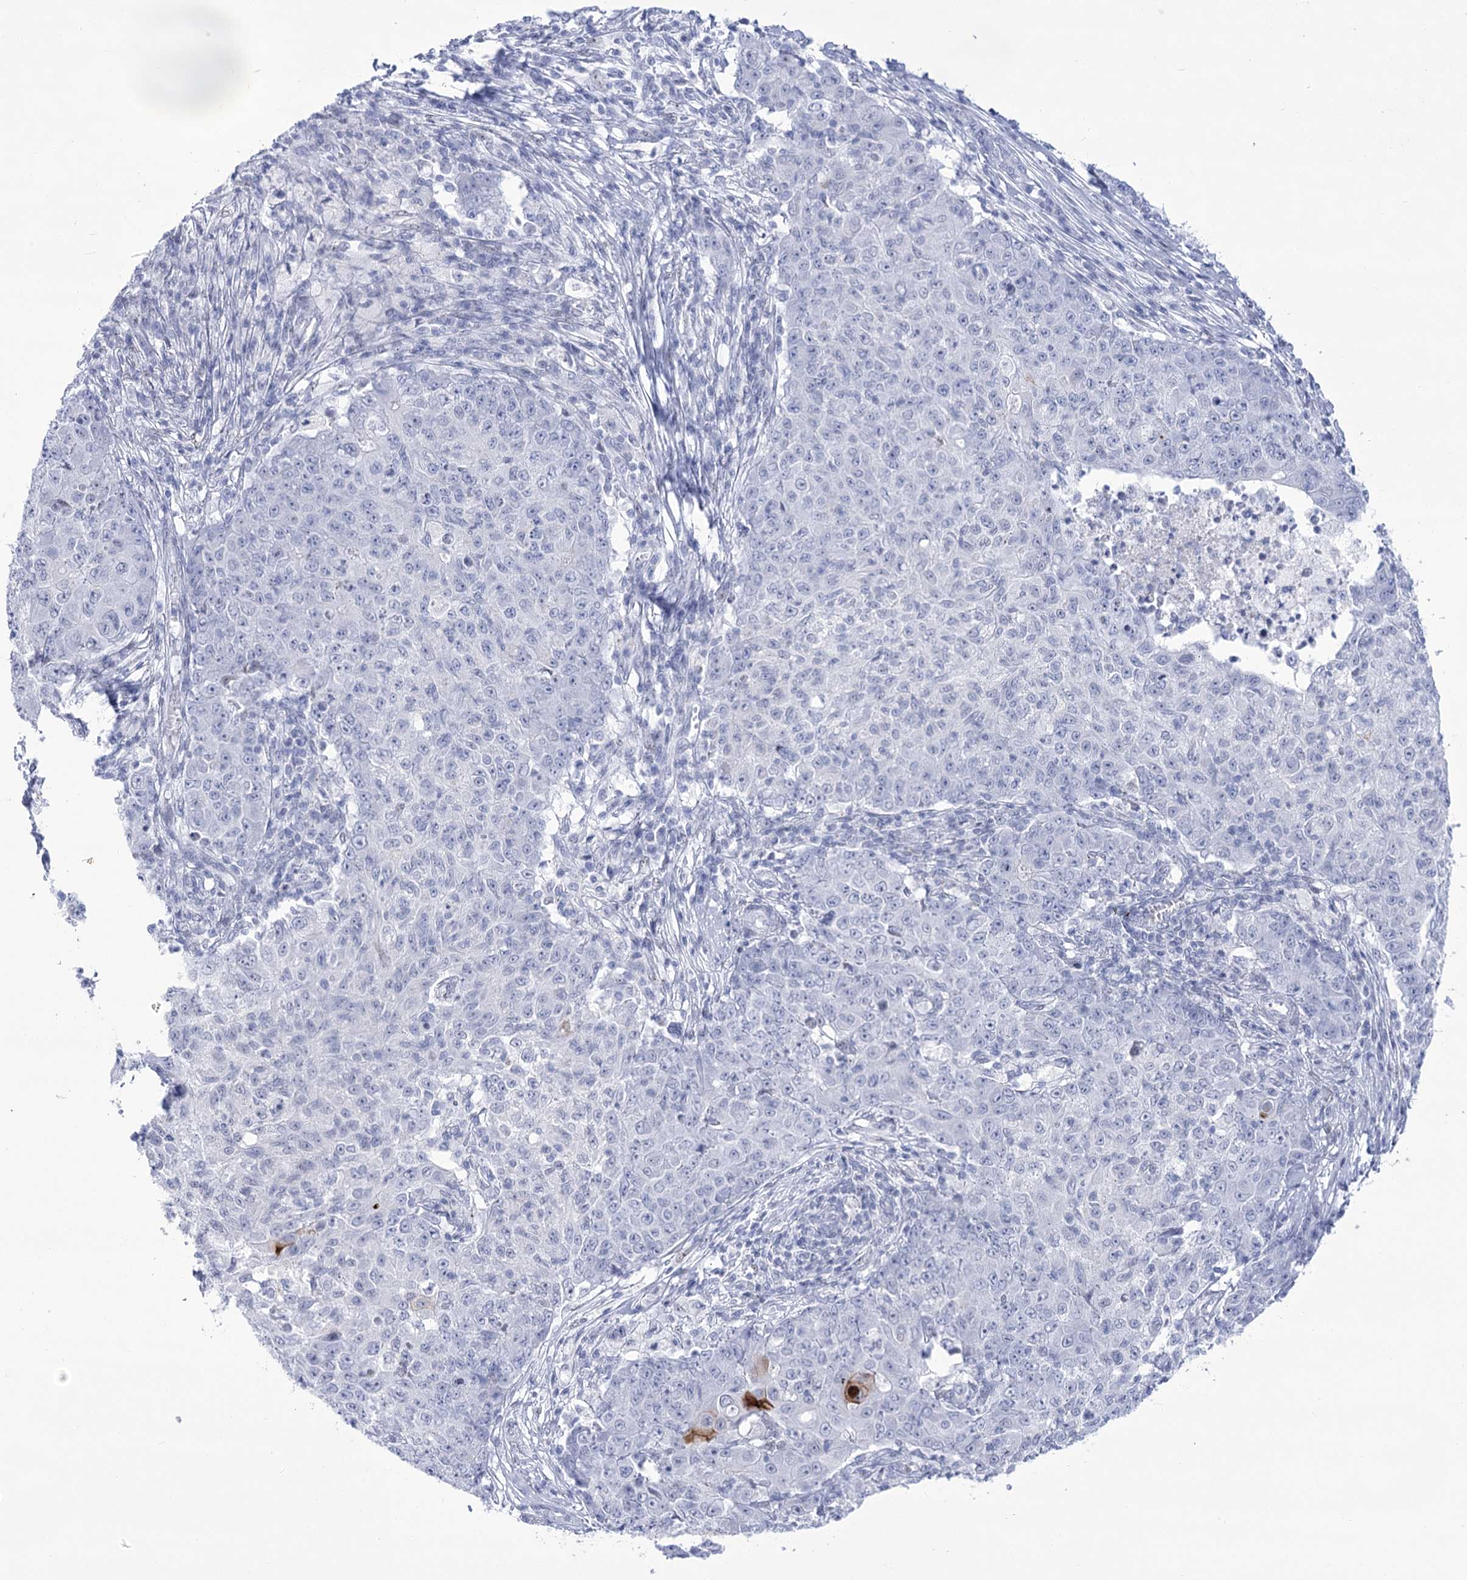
{"staining": {"intensity": "negative", "quantity": "none", "location": "none"}, "tissue": "ovarian cancer", "cell_type": "Tumor cells", "image_type": "cancer", "snomed": [{"axis": "morphology", "description": "Carcinoma, endometroid"}, {"axis": "topography", "description": "Ovary"}], "caption": "An image of endometroid carcinoma (ovarian) stained for a protein shows no brown staining in tumor cells. (Immunohistochemistry (ihc), brightfield microscopy, high magnification).", "gene": "HORMAD1", "patient": {"sex": "female", "age": 42}}